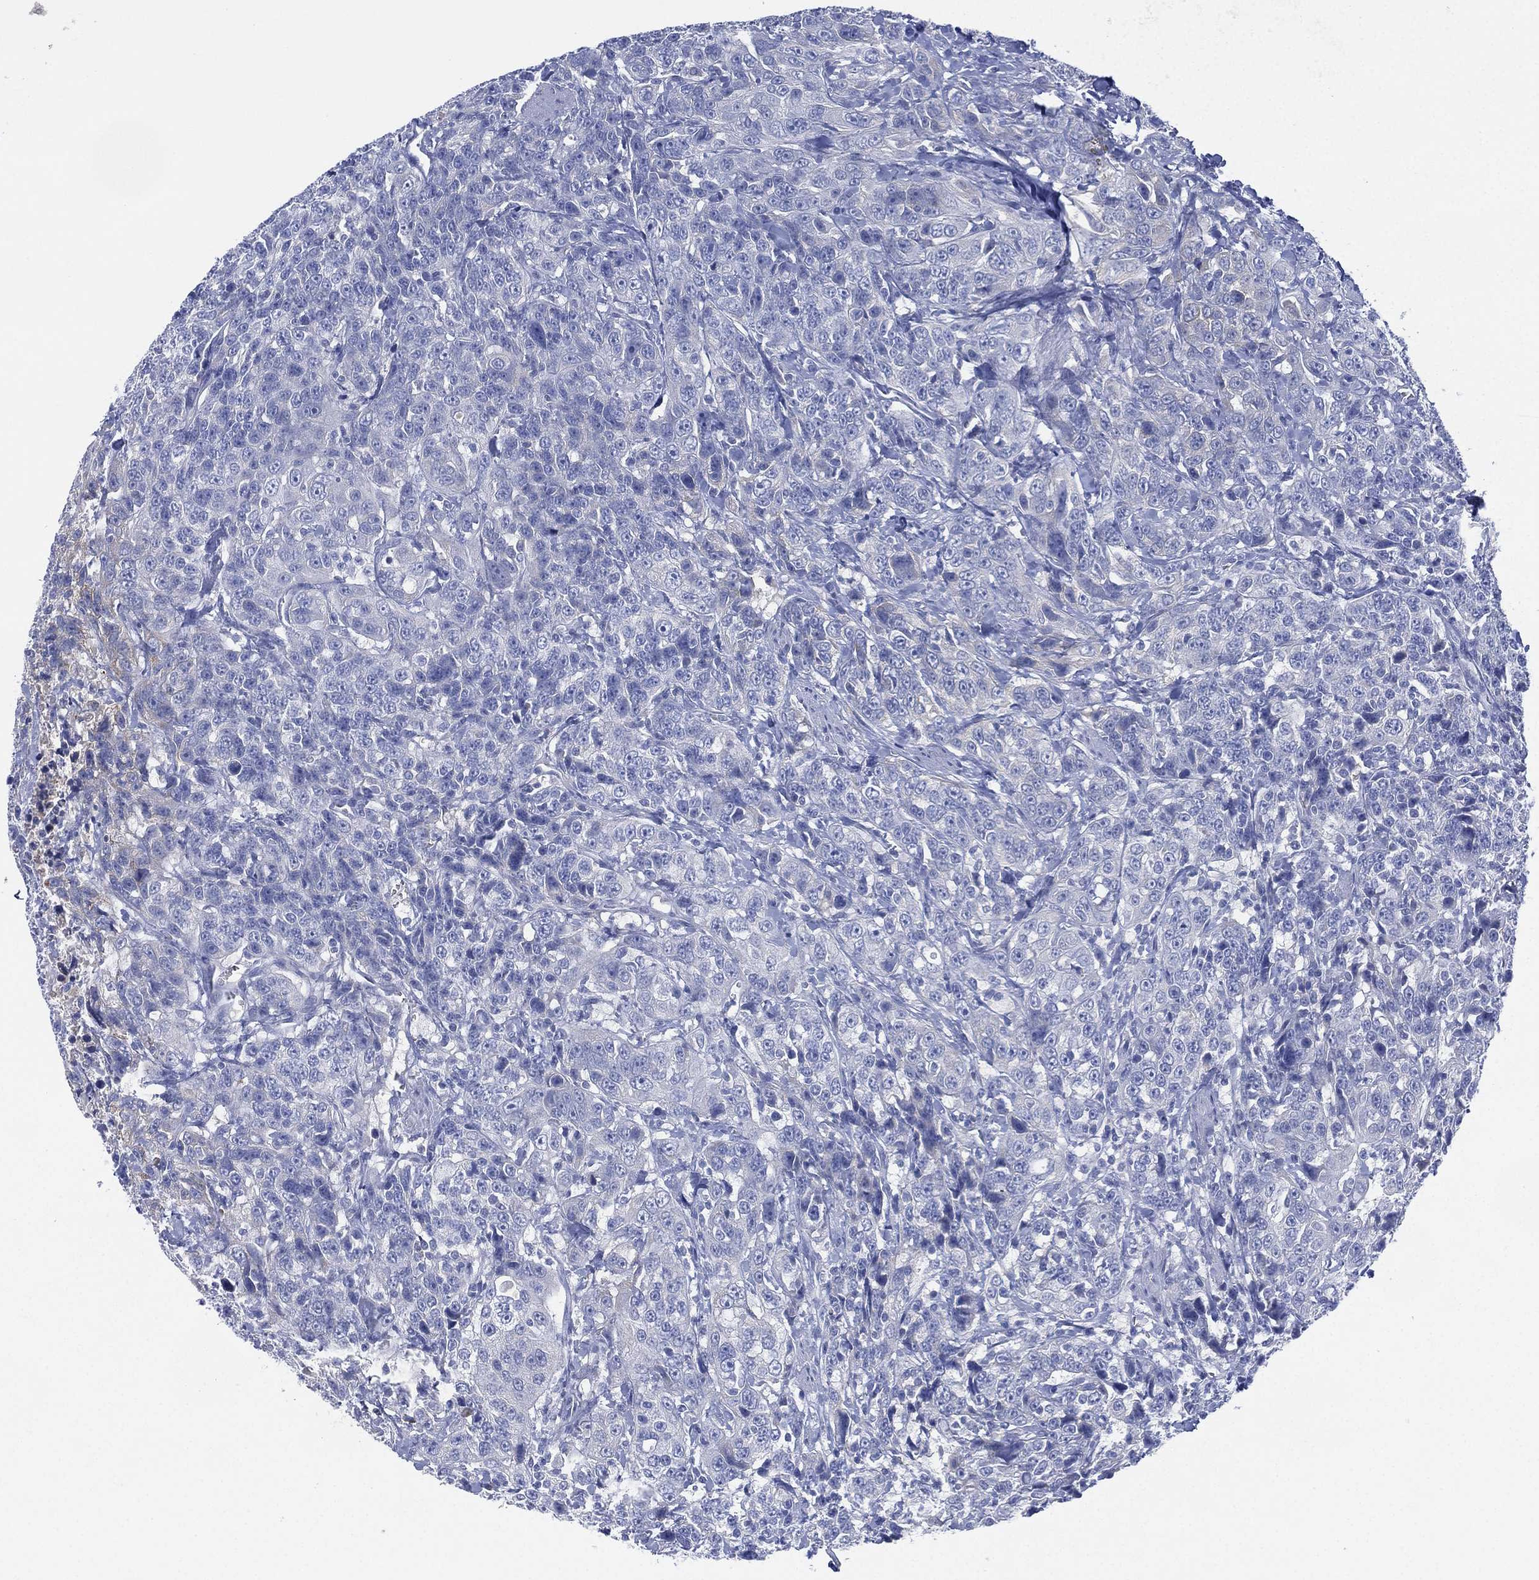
{"staining": {"intensity": "negative", "quantity": "none", "location": "none"}, "tissue": "urothelial cancer", "cell_type": "Tumor cells", "image_type": "cancer", "snomed": [{"axis": "morphology", "description": "Urothelial carcinoma, NOS"}, {"axis": "morphology", "description": "Urothelial carcinoma, High grade"}, {"axis": "topography", "description": "Urinary bladder"}], "caption": "Urothelial carcinoma (high-grade) was stained to show a protein in brown. There is no significant positivity in tumor cells.", "gene": "CYP2D6", "patient": {"sex": "female", "age": 73}}